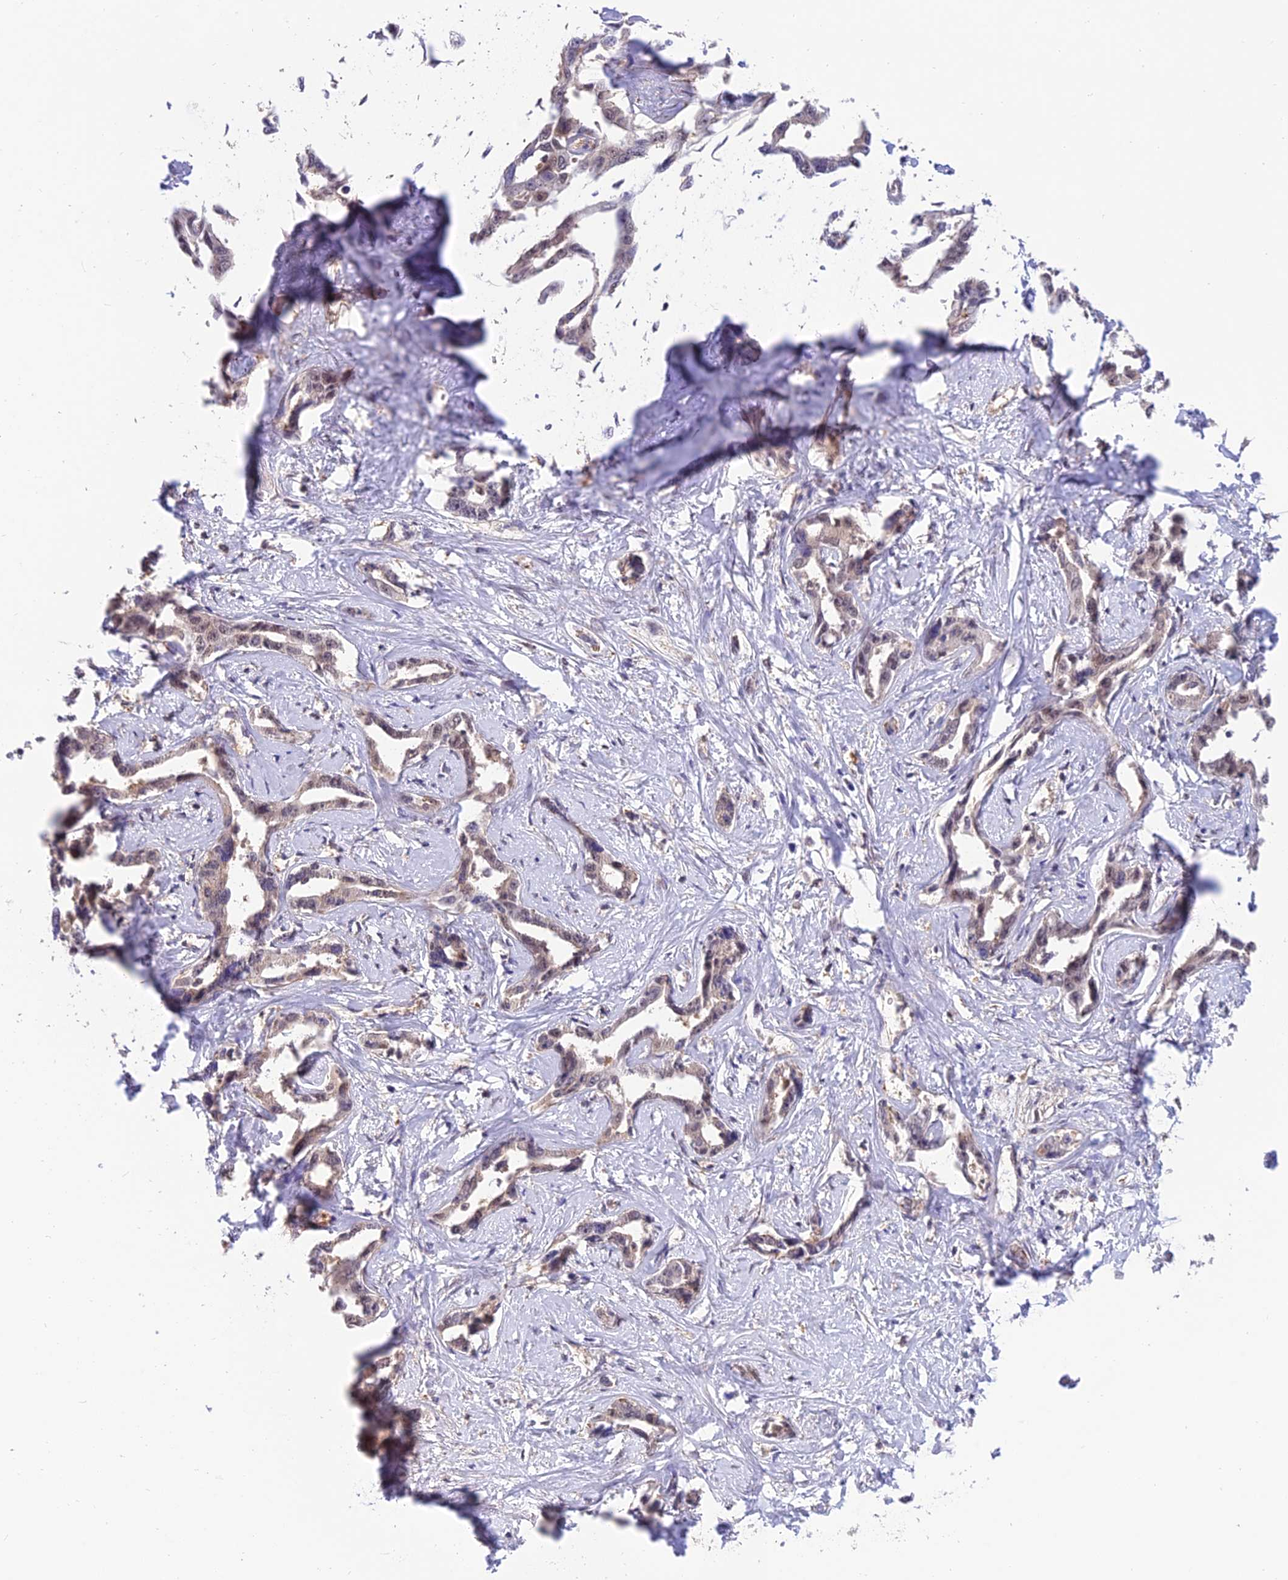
{"staining": {"intensity": "weak", "quantity": "<25%", "location": "nuclear"}, "tissue": "liver cancer", "cell_type": "Tumor cells", "image_type": "cancer", "snomed": [{"axis": "morphology", "description": "Cholangiocarcinoma"}, {"axis": "topography", "description": "Liver"}], "caption": "Image shows no significant protein positivity in tumor cells of liver cancer (cholangiocarcinoma).", "gene": "PSMB3", "patient": {"sex": "male", "age": 59}}